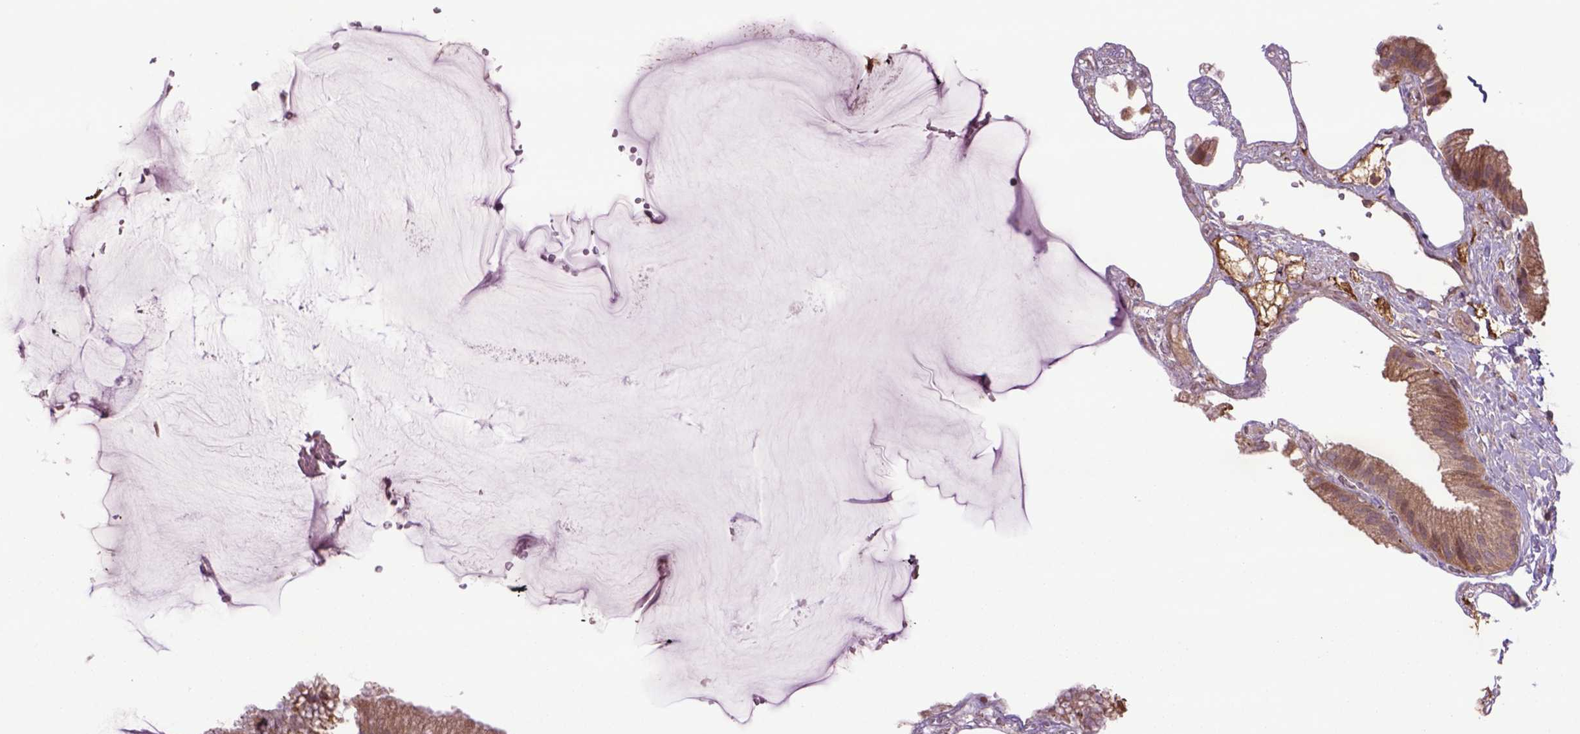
{"staining": {"intensity": "moderate", "quantity": ">75%", "location": "cytoplasmic/membranous"}, "tissue": "gallbladder", "cell_type": "Glandular cells", "image_type": "normal", "snomed": [{"axis": "morphology", "description": "Normal tissue, NOS"}, {"axis": "topography", "description": "Gallbladder"}], "caption": "An IHC image of benign tissue is shown. Protein staining in brown shows moderate cytoplasmic/membranous positivity in gallbladder within glandular cells. Using DAB (brown) and hematoxylin (blue) stains, captured at high magnification using brightfield microscopy.", "gene": "HSPBP1", "patient": {"sex": "female", "age": 63}}